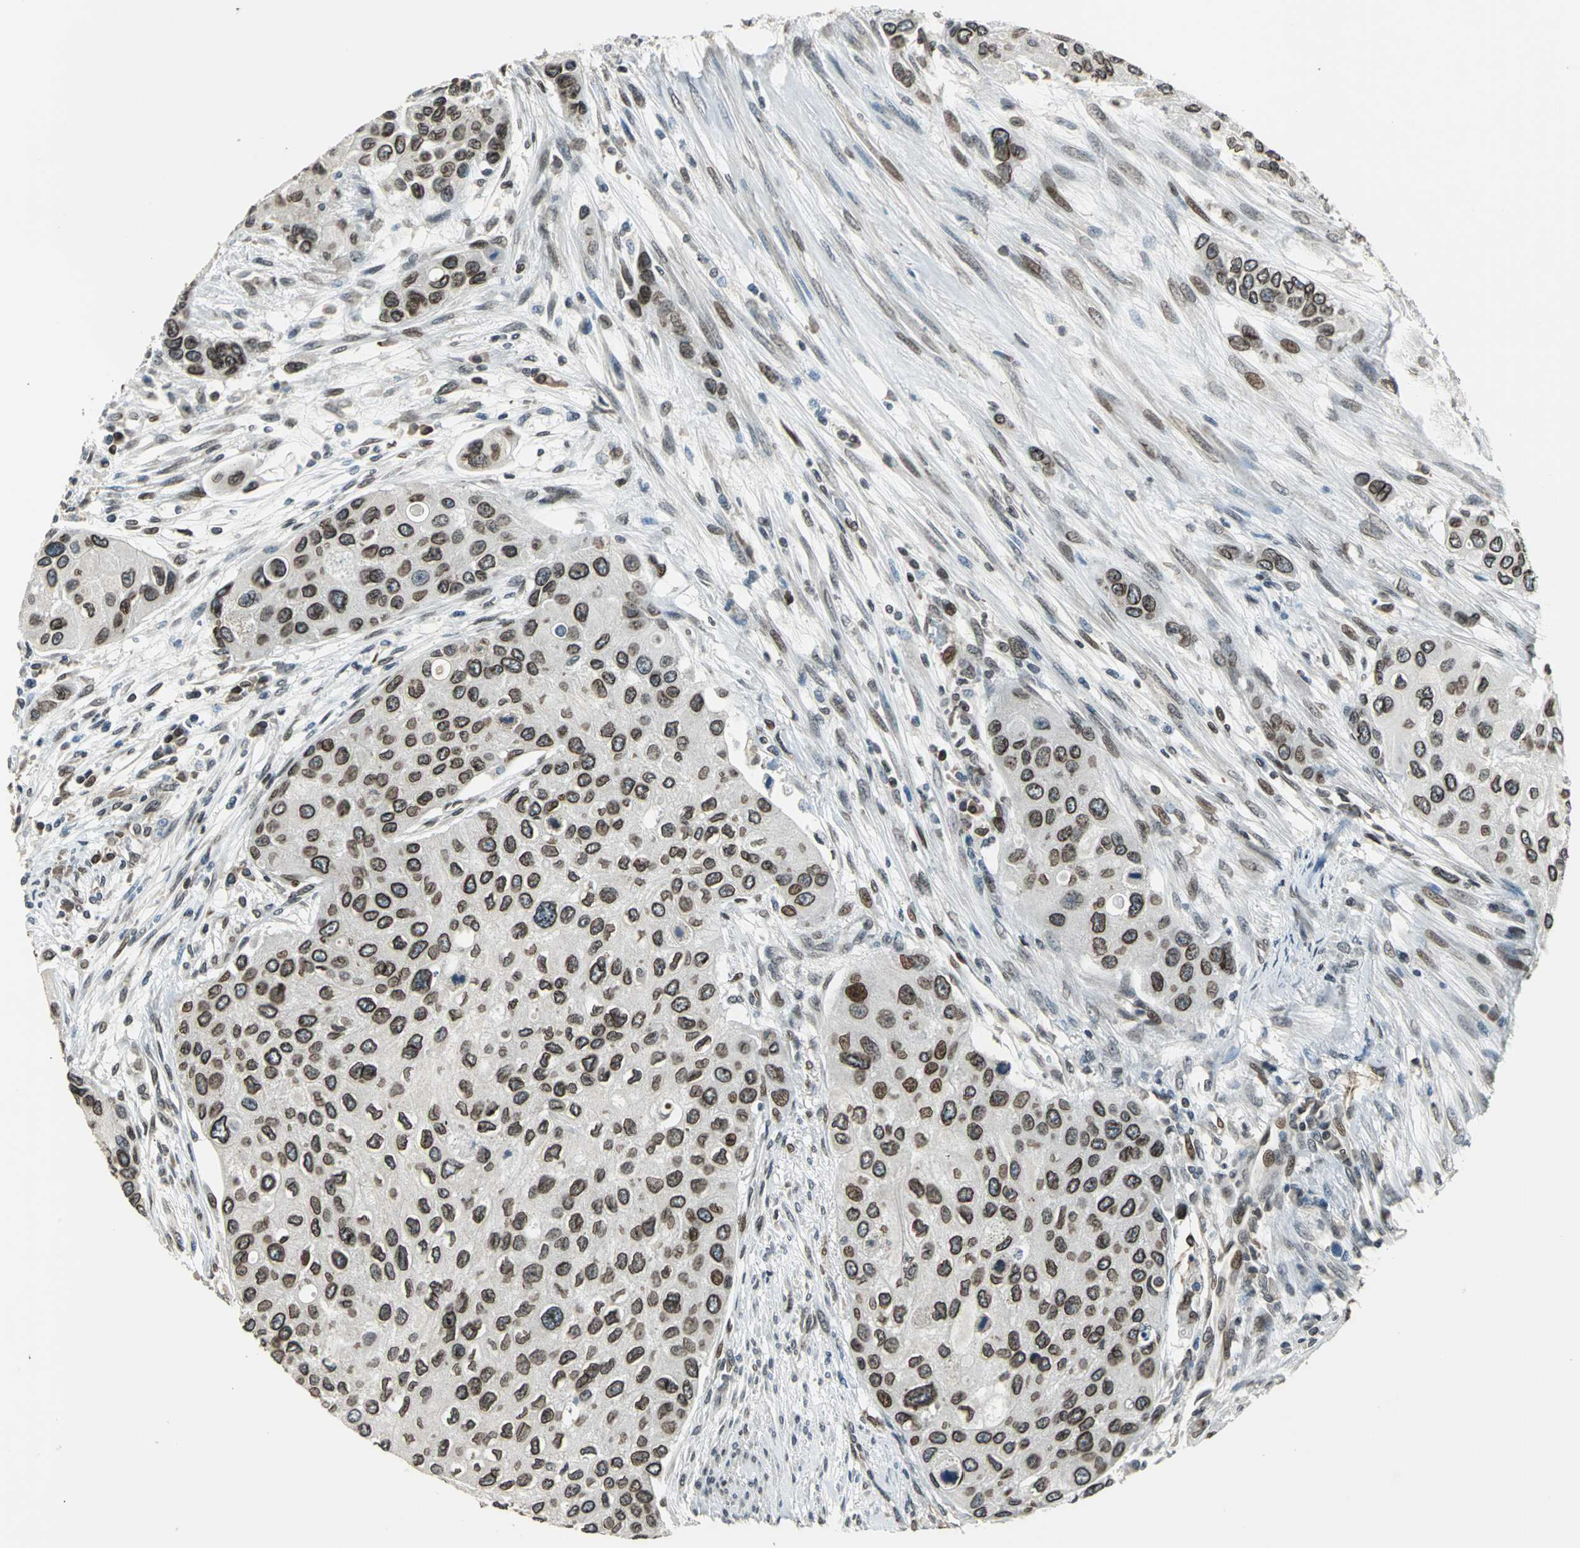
{"staining": {"intensity": "strong", "quantity": ">75%", "location": "cytoplasmic/membranous,nuclear"}, "tissue": "urothelial cancer", "cell_type": "Tumor cells", "image_type": "cancer", "snomed": [{"axis": "morphology", "description": "Urothelial carcinoma, High grade"}, {"axis": "topography", "description": "Urinary bladder"}], "caption": "Urothelial carcinoma (high-grade) stained for a protein (brown) shows strong cytoplasmic/membranous and nuclear positive staining in about >75% of tumor cells.", "gene": "BRIP1", "patient": {"sex": "female", "age": 56}}